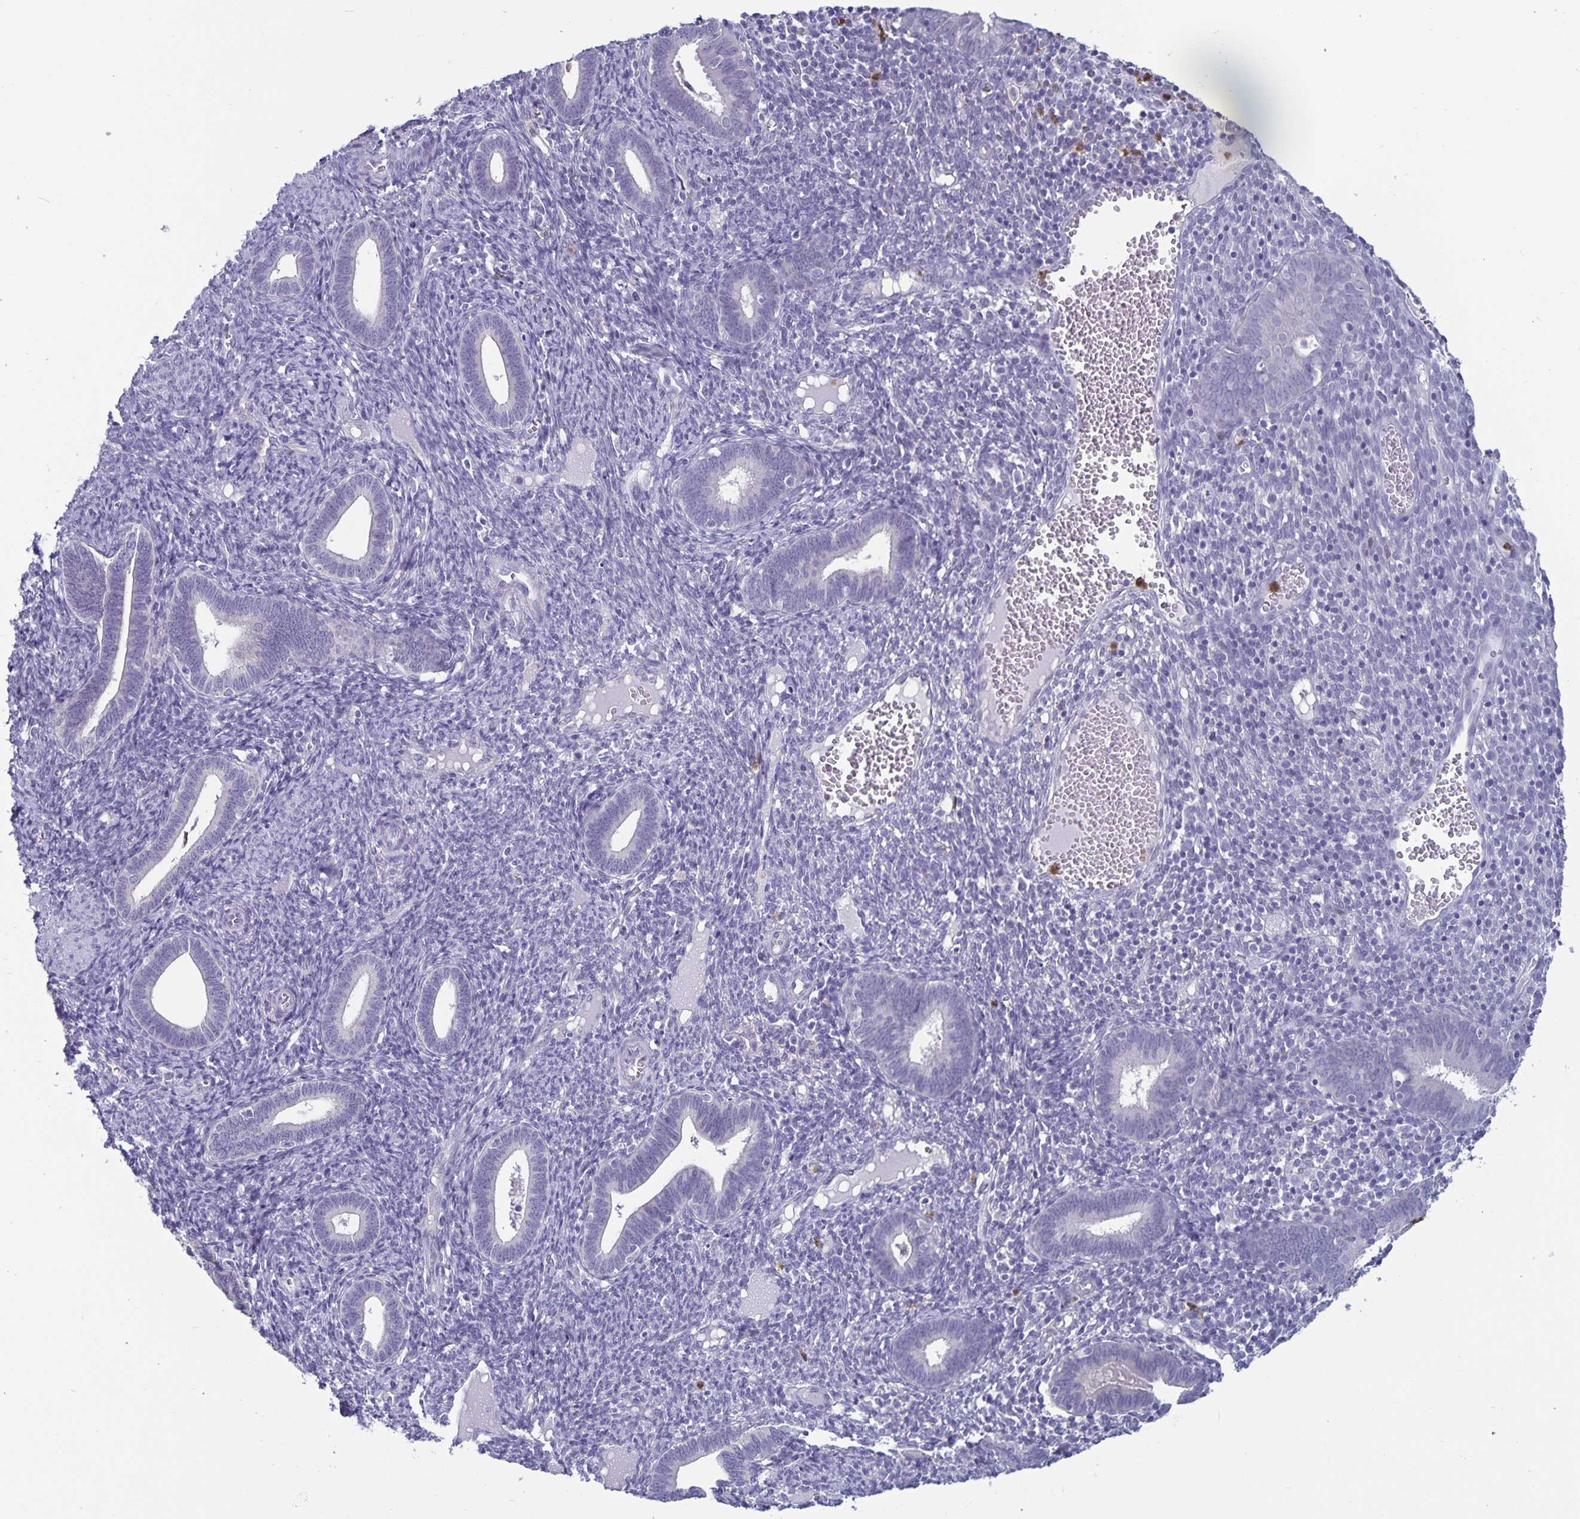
{"staining": {"intensity": "negative", "quantity": "none", "location": "none"}, "tissue": "endometrium", "cell_type": "Cells in endometrial stroma", "image_type": "normal", "snomed": [{"axis": "morphology", "description": "Normal tissue, NOS"}, {"axis": "topography", "description": "Endometrium"}], "caption": "Endometrium stained for a protein using IHC shows no expression cells in endometrial stroma.", "gene": "PLCB3", "patient": {"sex": "female", "age": 41}}